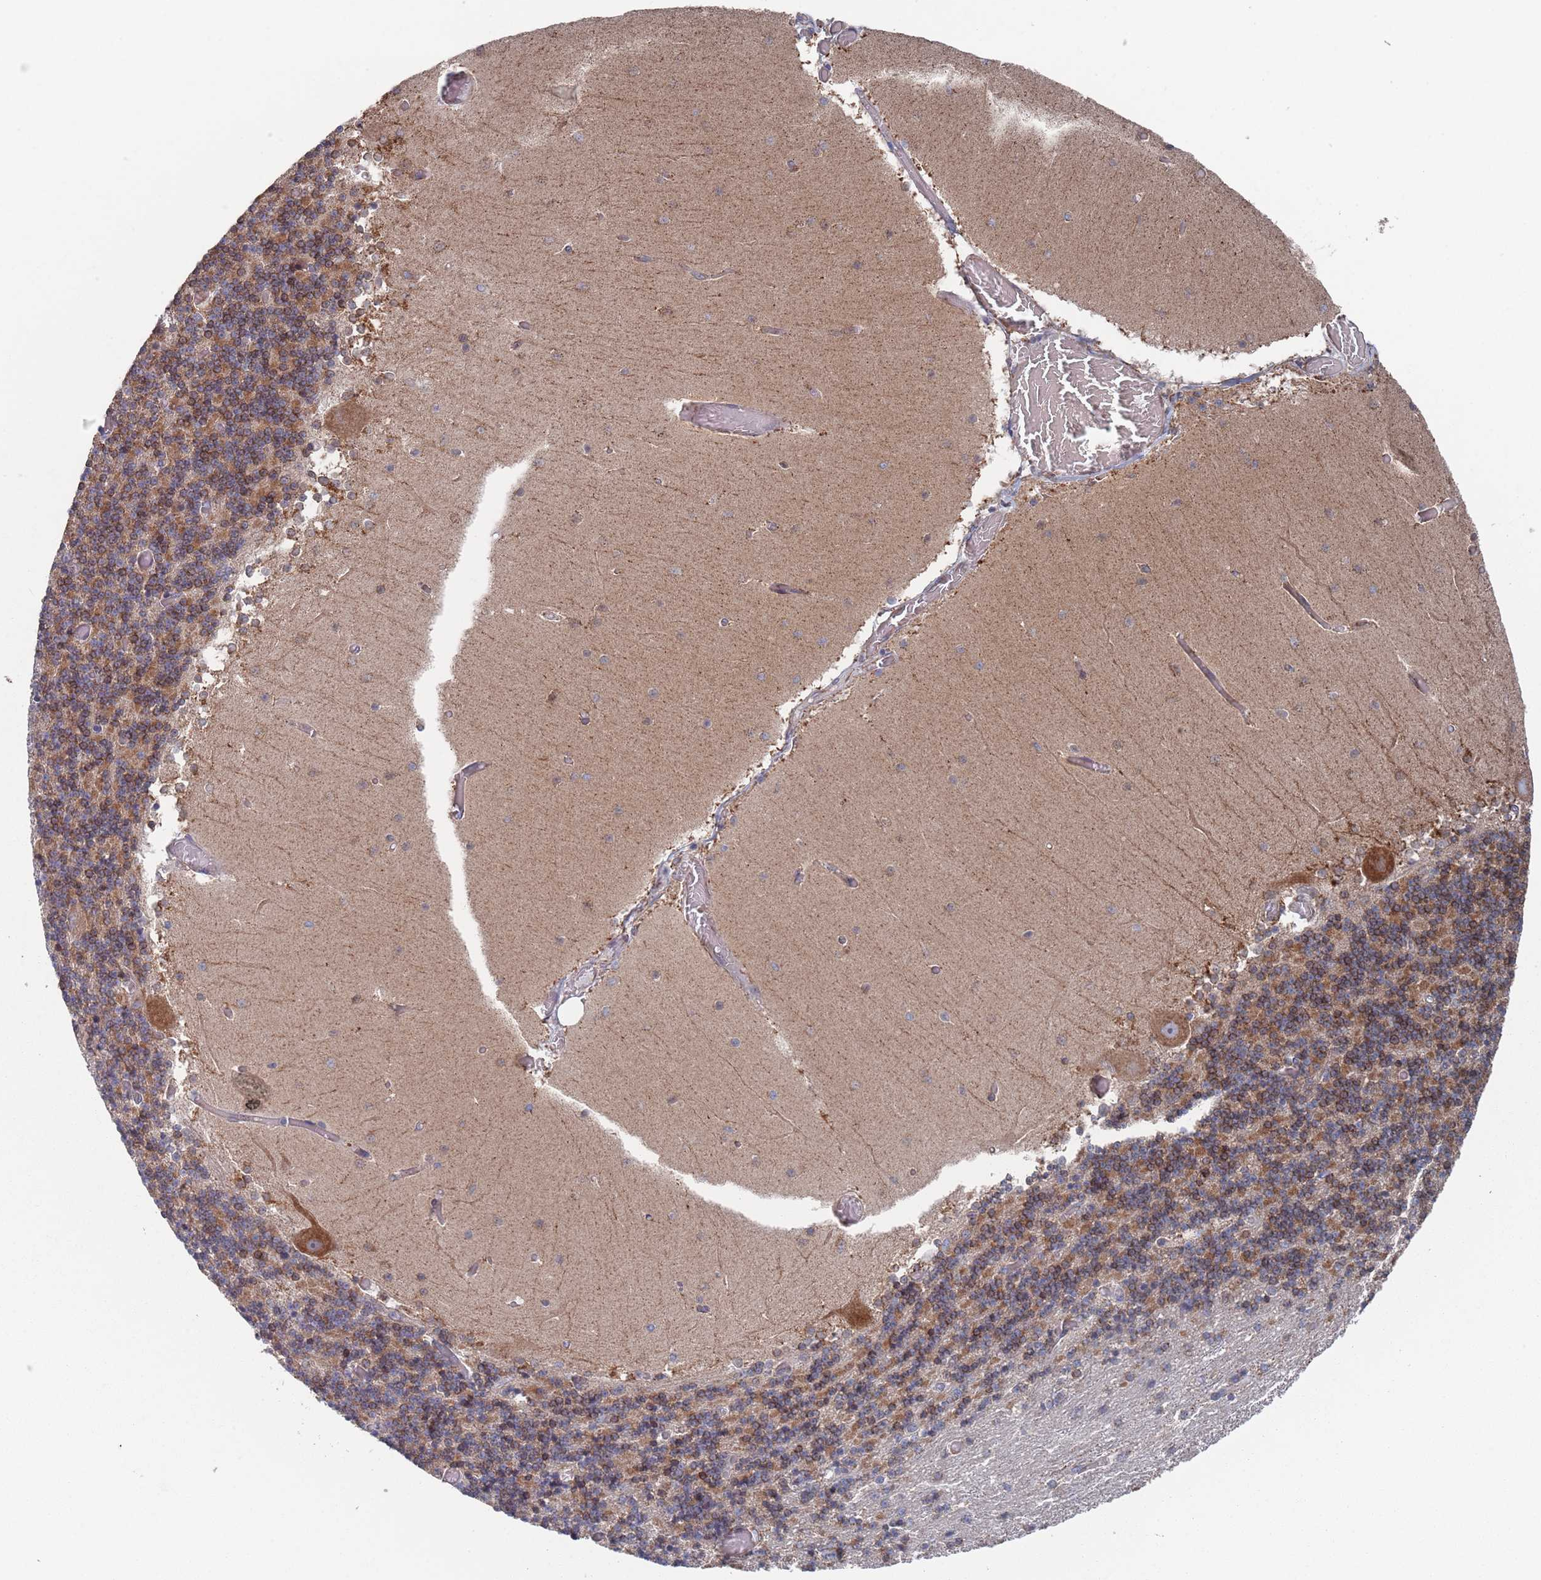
{"staining": {"intensity": "moderate", "quantity": "25%-75%", "location": "cytoplasmic/membranous"}, "tissue": "cerebellum", "cell_type": "Cells in granular layer", "image_type": "normal", "snomed": [{"axis": "morphology", "description": "Normal tissue, NOS"}, {"axis": "topography", "description": "Cerebellum"}], "caption": "IHC micrograph of normal human cerebellum stained for a protein (brown), which shows medium levels of moderate cytoplasmic/membranous positivity in about 25%-75% of cells in granular layer.", "gene": "CCDC106", "patient": {"sex": "female", "age": 28}}